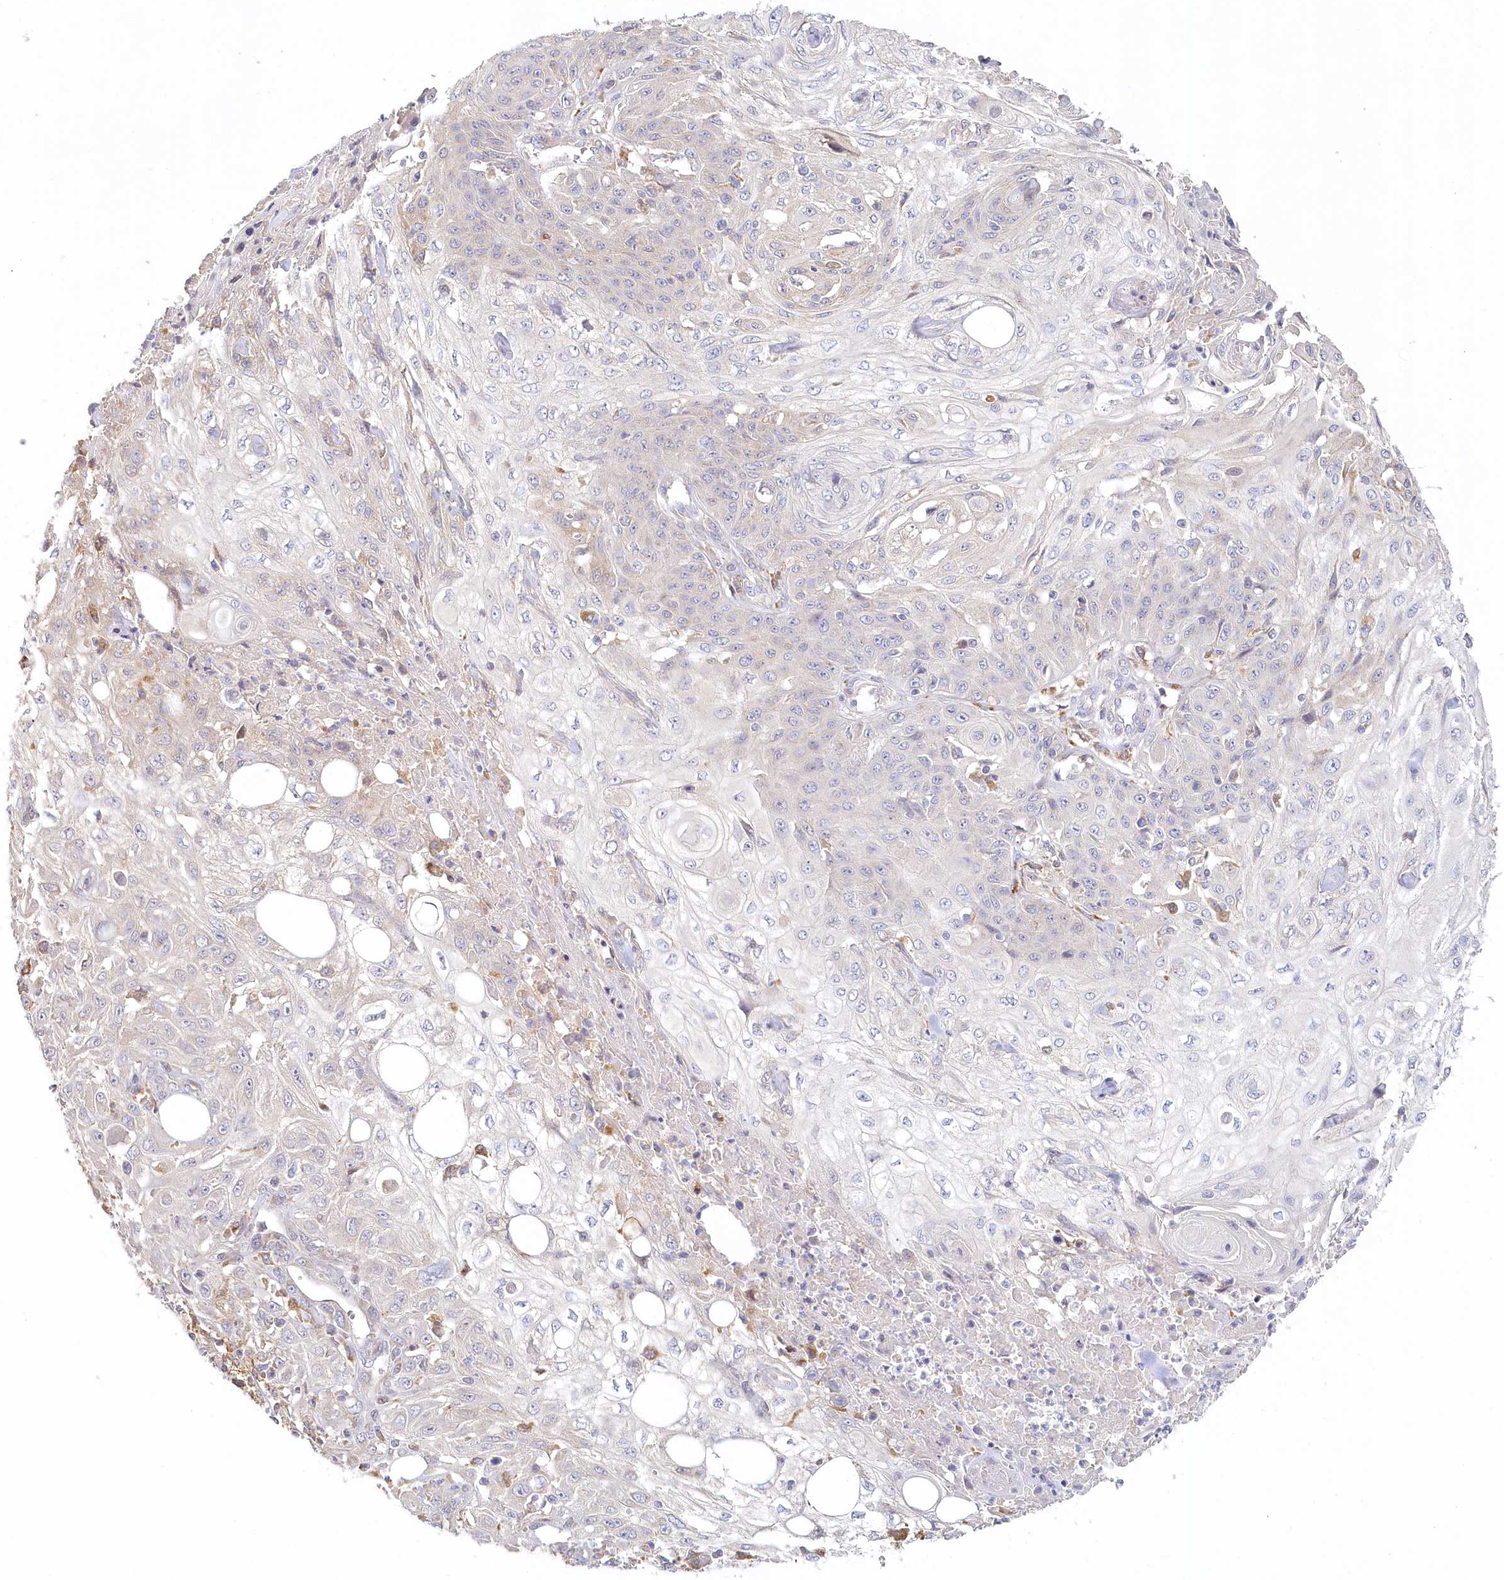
{"staining": {"intensity": "negative", "quantity": "none", "location": "none"}, "tissue": "skin cancer", "cell_type": "Tumor cells", "image_type": "cancer", "snomed": [{"axis": "morphology", "description": "Squamous cell carcinoma, NOS"}, {"axis": "morphology", "description": "Squamous cell carcinoma, metastatic, NOS"}, {"axis": "topography", "description": "Skin"}, {"axis": "topography", "description": "Lymph node"}], "caption": "Tumor cells are negative for brown protein staining in skin cancer.", "gene": "VSIG1", "patient": {"sex": "male", "age": 75}}